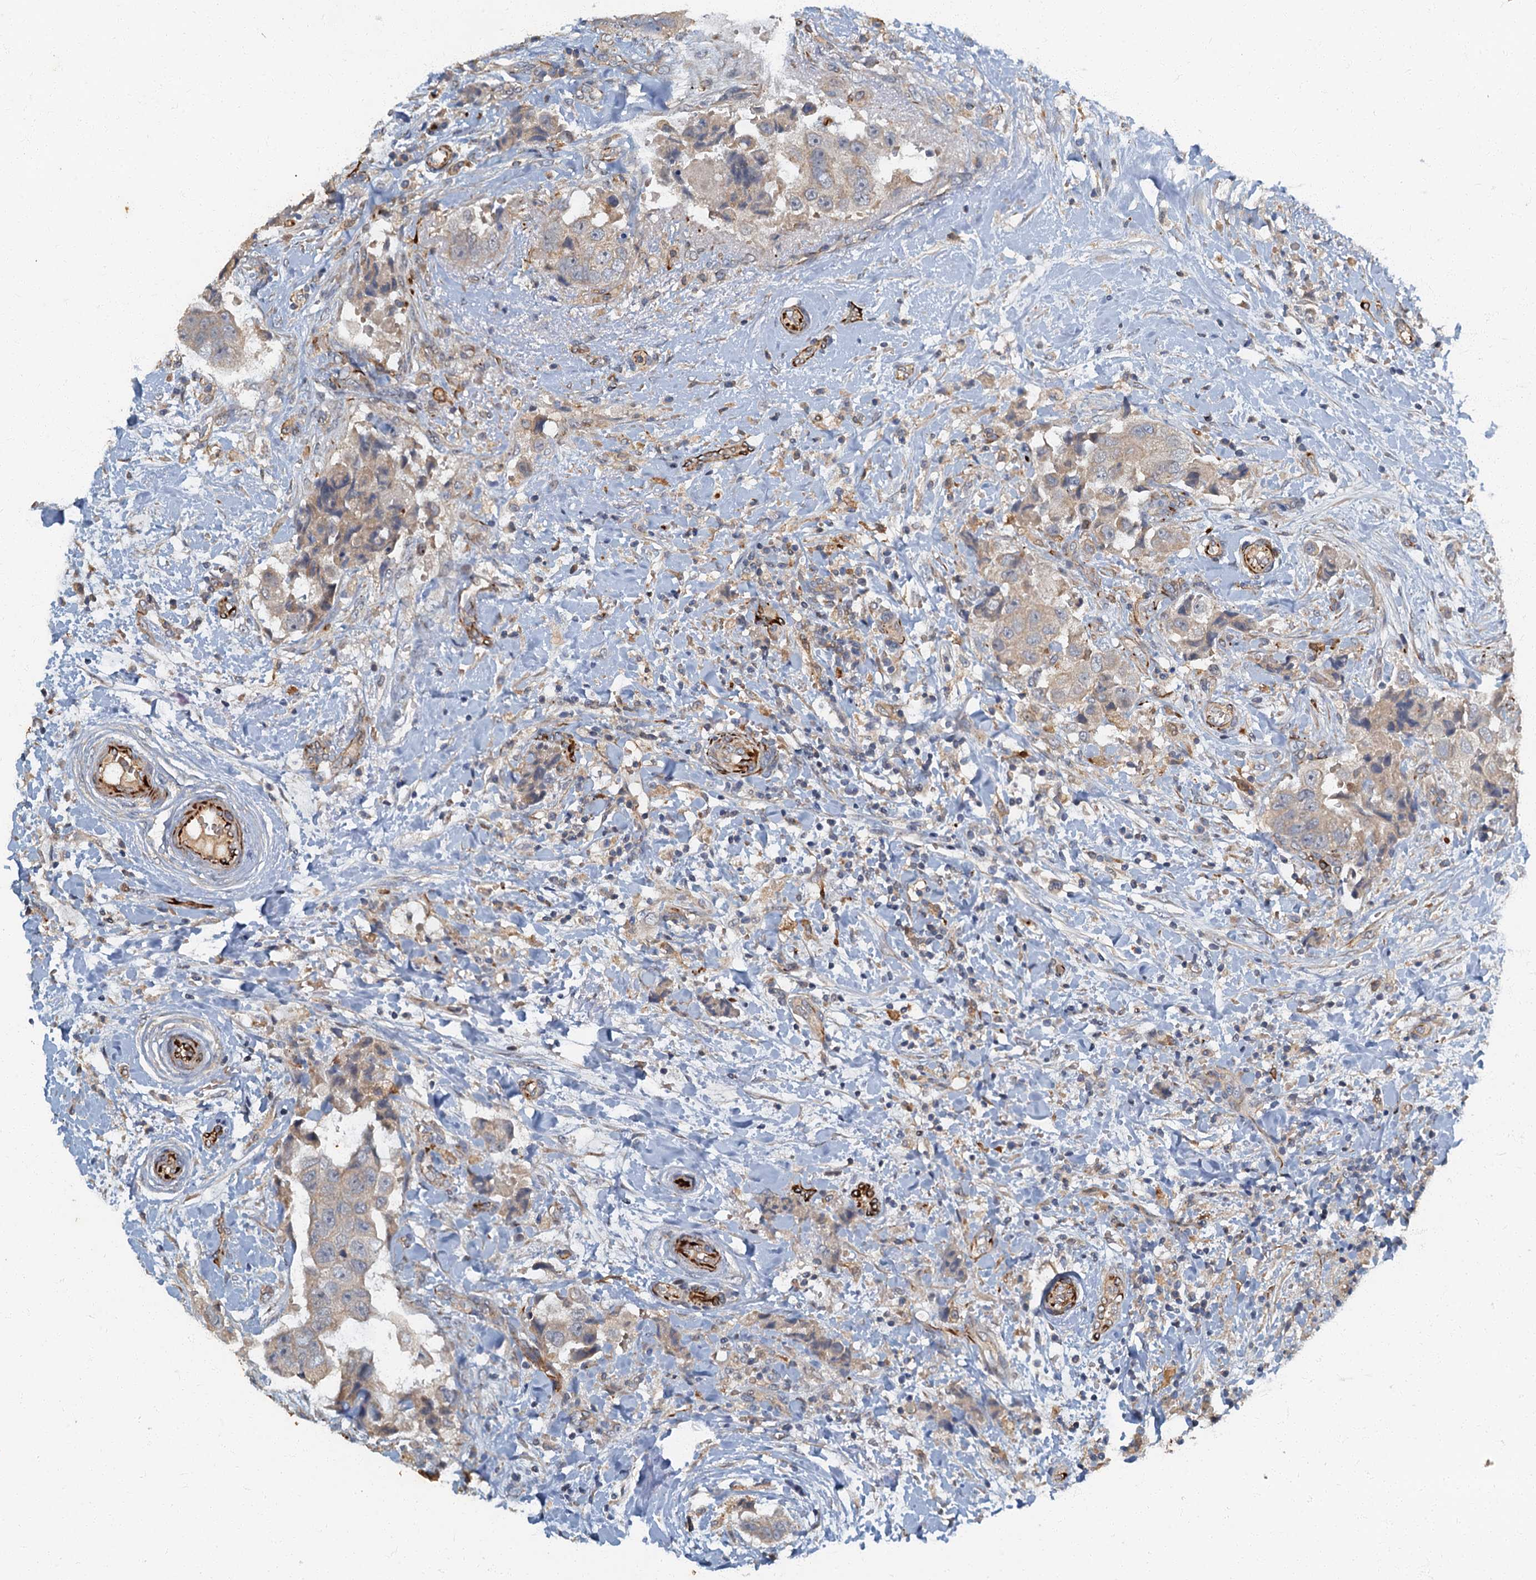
{"staining": {"intensity": "negative", "quantity": "none", "location": "none"}, "tissue": "breast cancer", "cell_type": "Tumor cells", "image_type": "cancer", "snomed": [{"axis": "morphology", "description": "Normal tissue, NOS"}, {"axis": "morphology", "description": "Duct carcinoma"}, {"axis": "topography", "description": "Breast"}], "caption": "A histopathology image of breast cancer stained for a protein reveals no brown staining in tumor cells. Brightfield microscopy of immunohistochemistry (IHC) stained with DAB (3,3'-diaminobenzidine) (brown) and hematoxylin (blue), captured at high magnification.", "gene": "ARL11", "patient": {"sex": "female", "age": 62}}